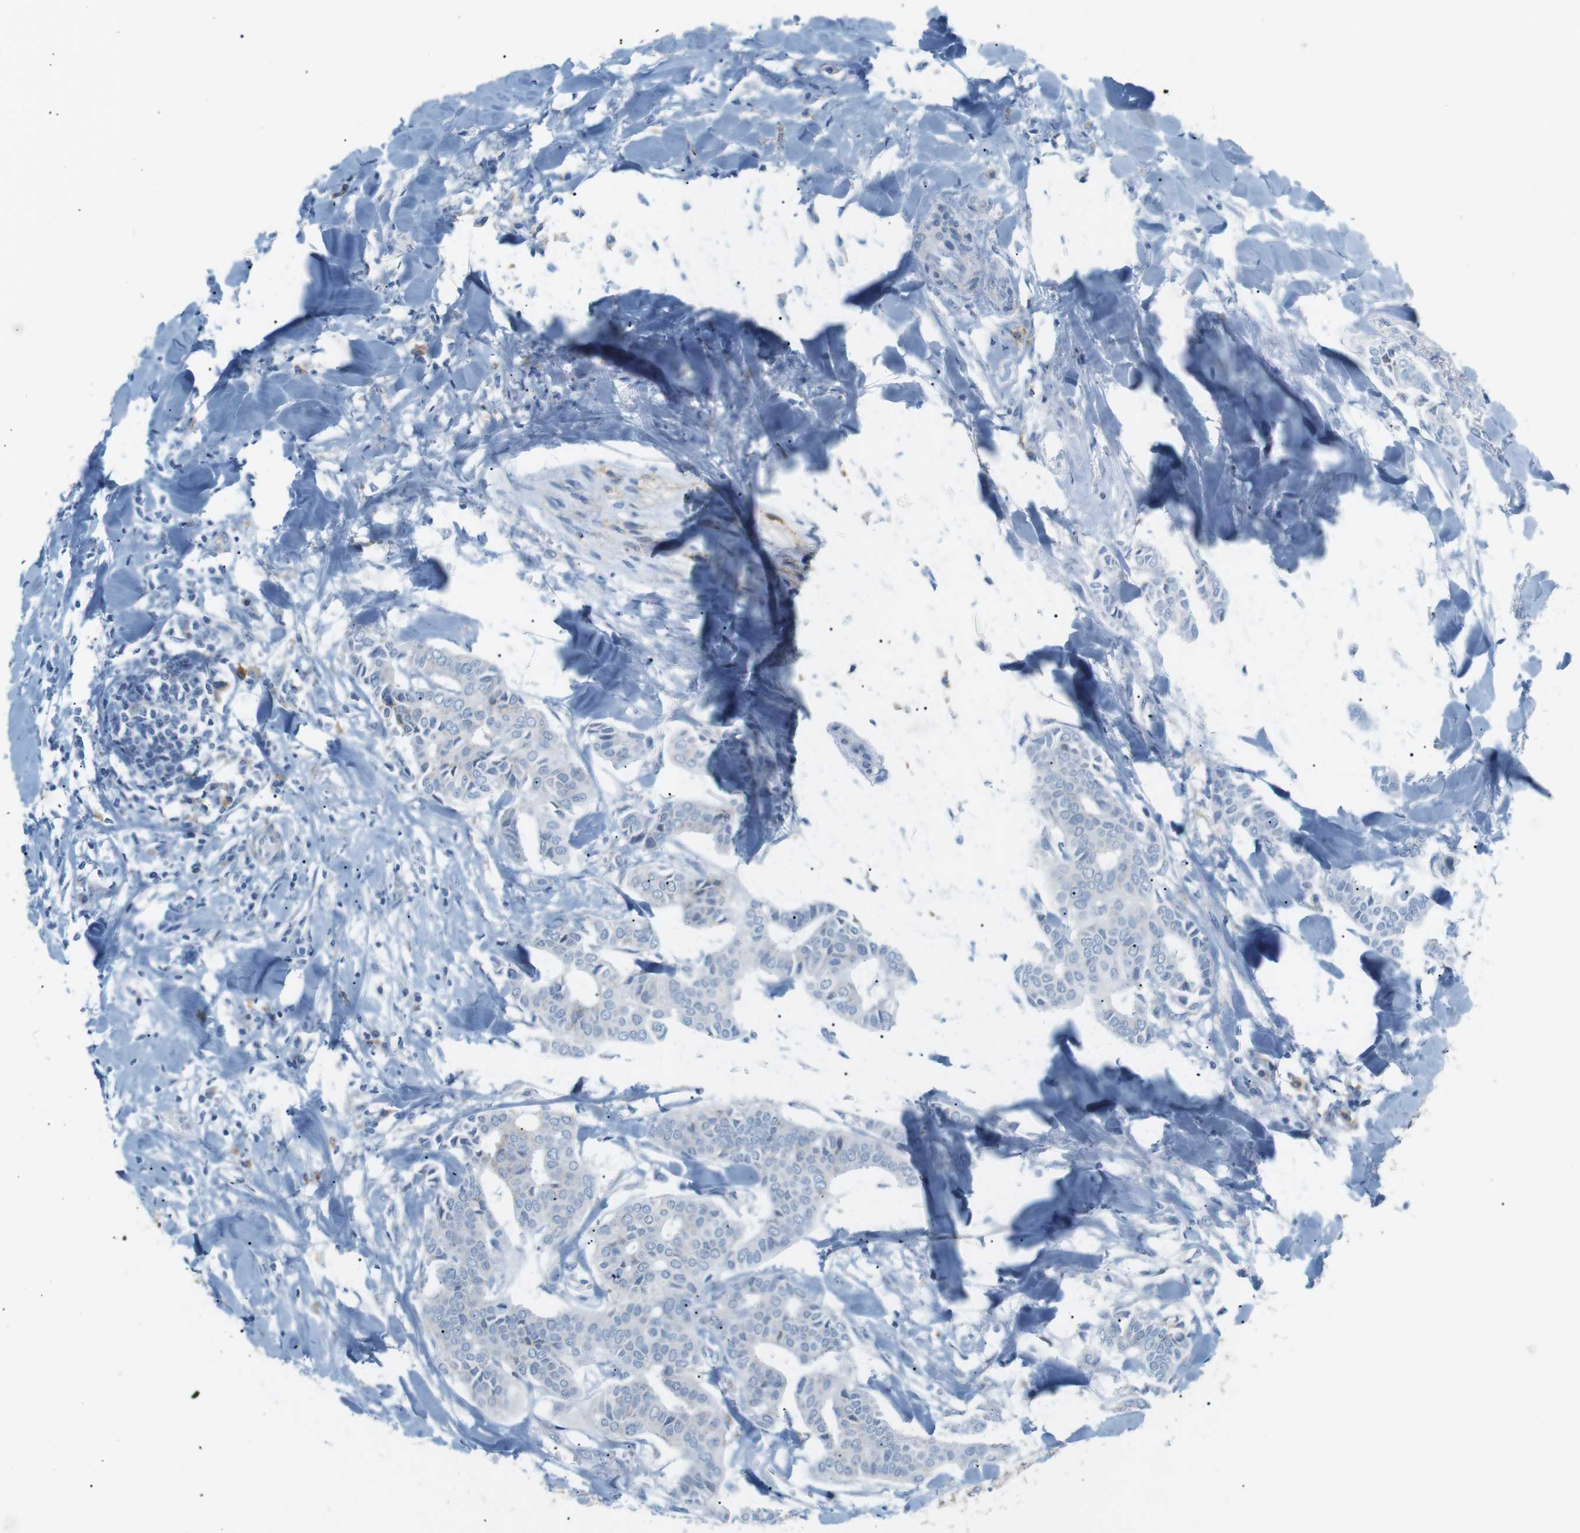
{"staining": {"intensity": "negative", "quantity": "none", "location": "none"}, "tissue": "head and neck cancer", "cell_type": "Tumor cells", "image_type": "cancer", "snomed": [{"axis": "morphology", "description": "Adenocarcinoma, NOS"}, {"axis": "topography", "description": "Salivary gland"}, {"axis": "topography", "description": "Head-Neck"}], "caption": "IHC of human head and neck cancer (adenocarcinoma) demonstrates no expression in tumor cells. The staining was performed using DAB to visualize the protein expression in brown, while the nuclei were stained in blue with hematoxylin (Magnification: 20x).", "gene": "VAMP1", "patient": {"sex": "female", "age": 59}}